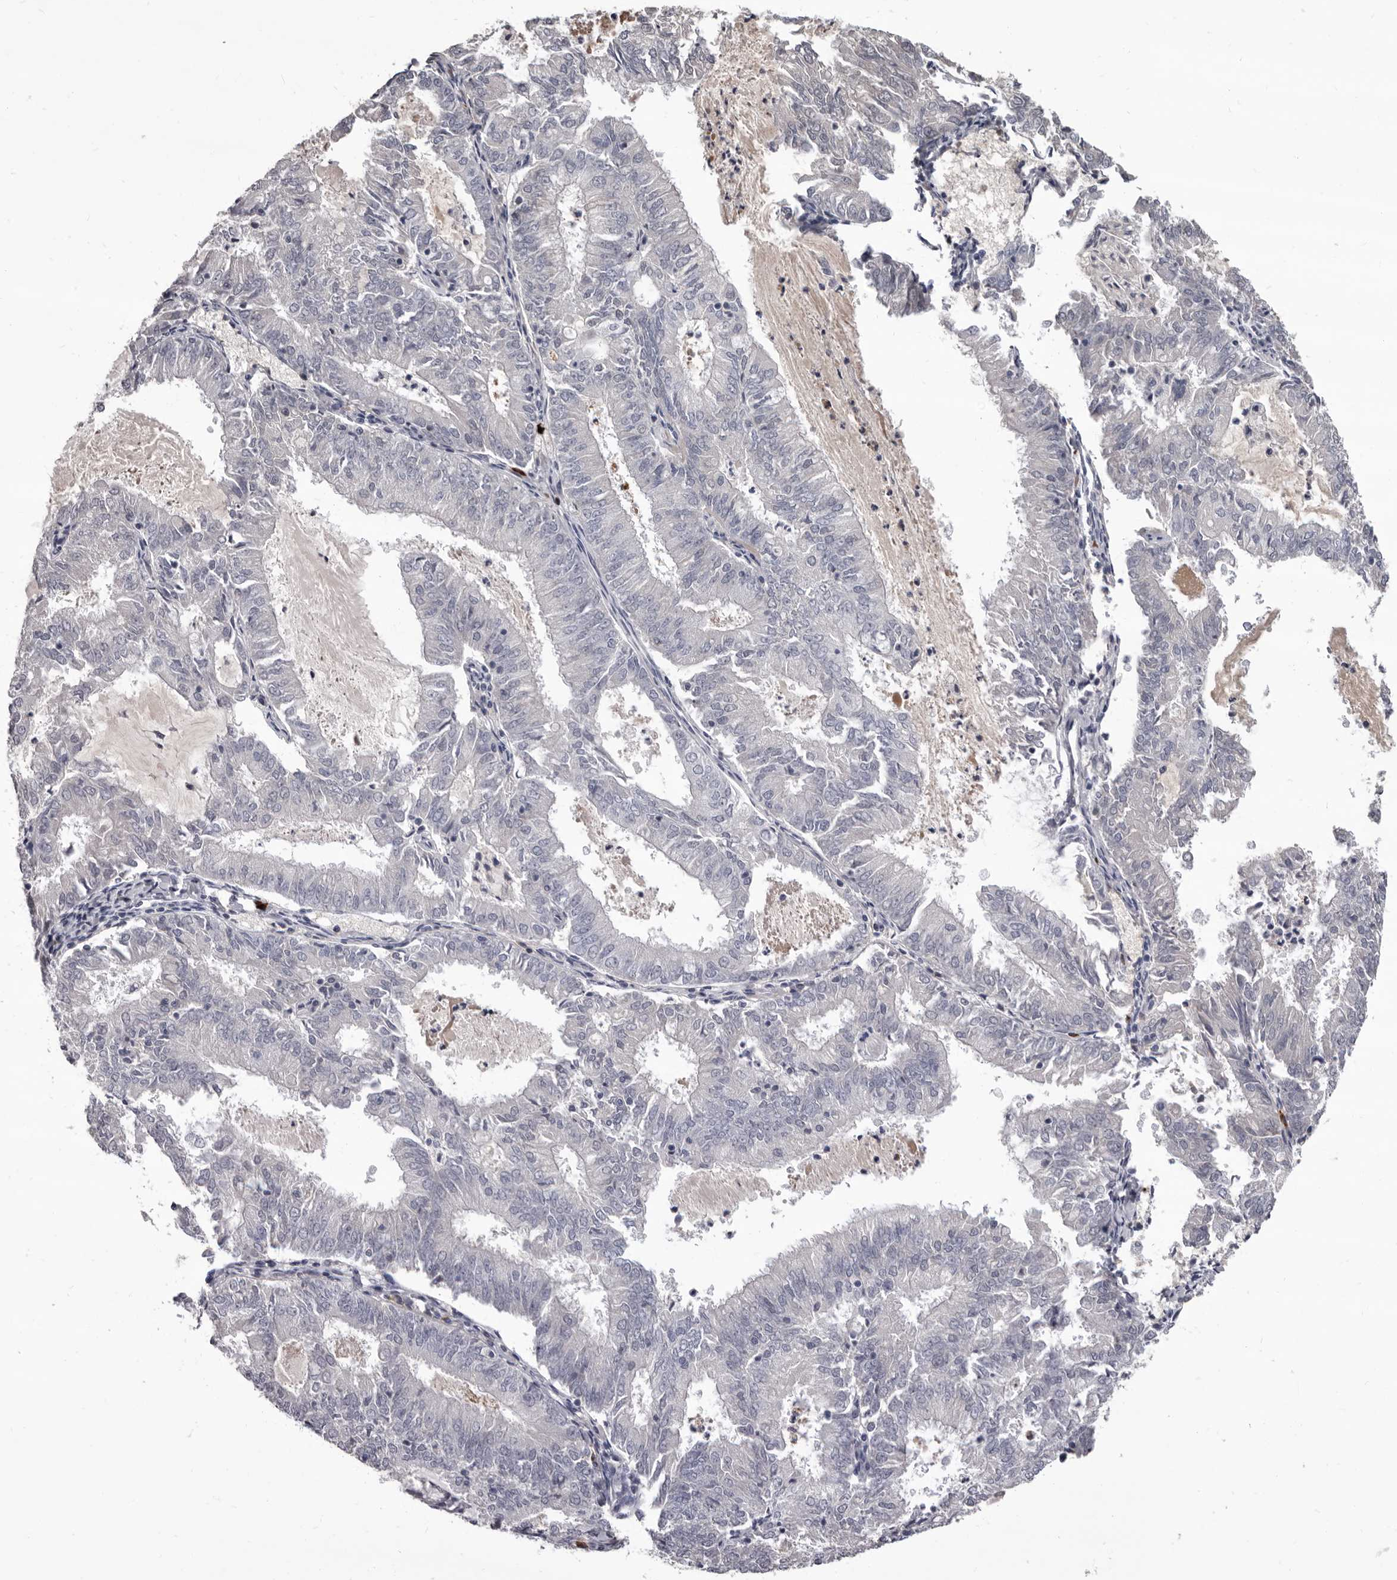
{"staining": {"intensity": "negative", "quantity": "none", "location": "none"}, "tissue": "endometrial cancer", "cell_type": "Tumor cells", "image_type": "cancer", "snomed": [{"axis": "morphology", "description": "Adenocarcinoma, NOS"}, {"axis": "topography", "description": "Endometrium"}], "caption": "Immunohistochemistry of human adenocarcinoma (endometrial) displays no staining in tumor cells. Brightfield microscopy of immunohistochemistry (IHC) stained with DAB (brown) and hematoxylin (blue), captured at high magnification.", "gene": "GZMH", "patient": {"sex": "female", "age": 57}}